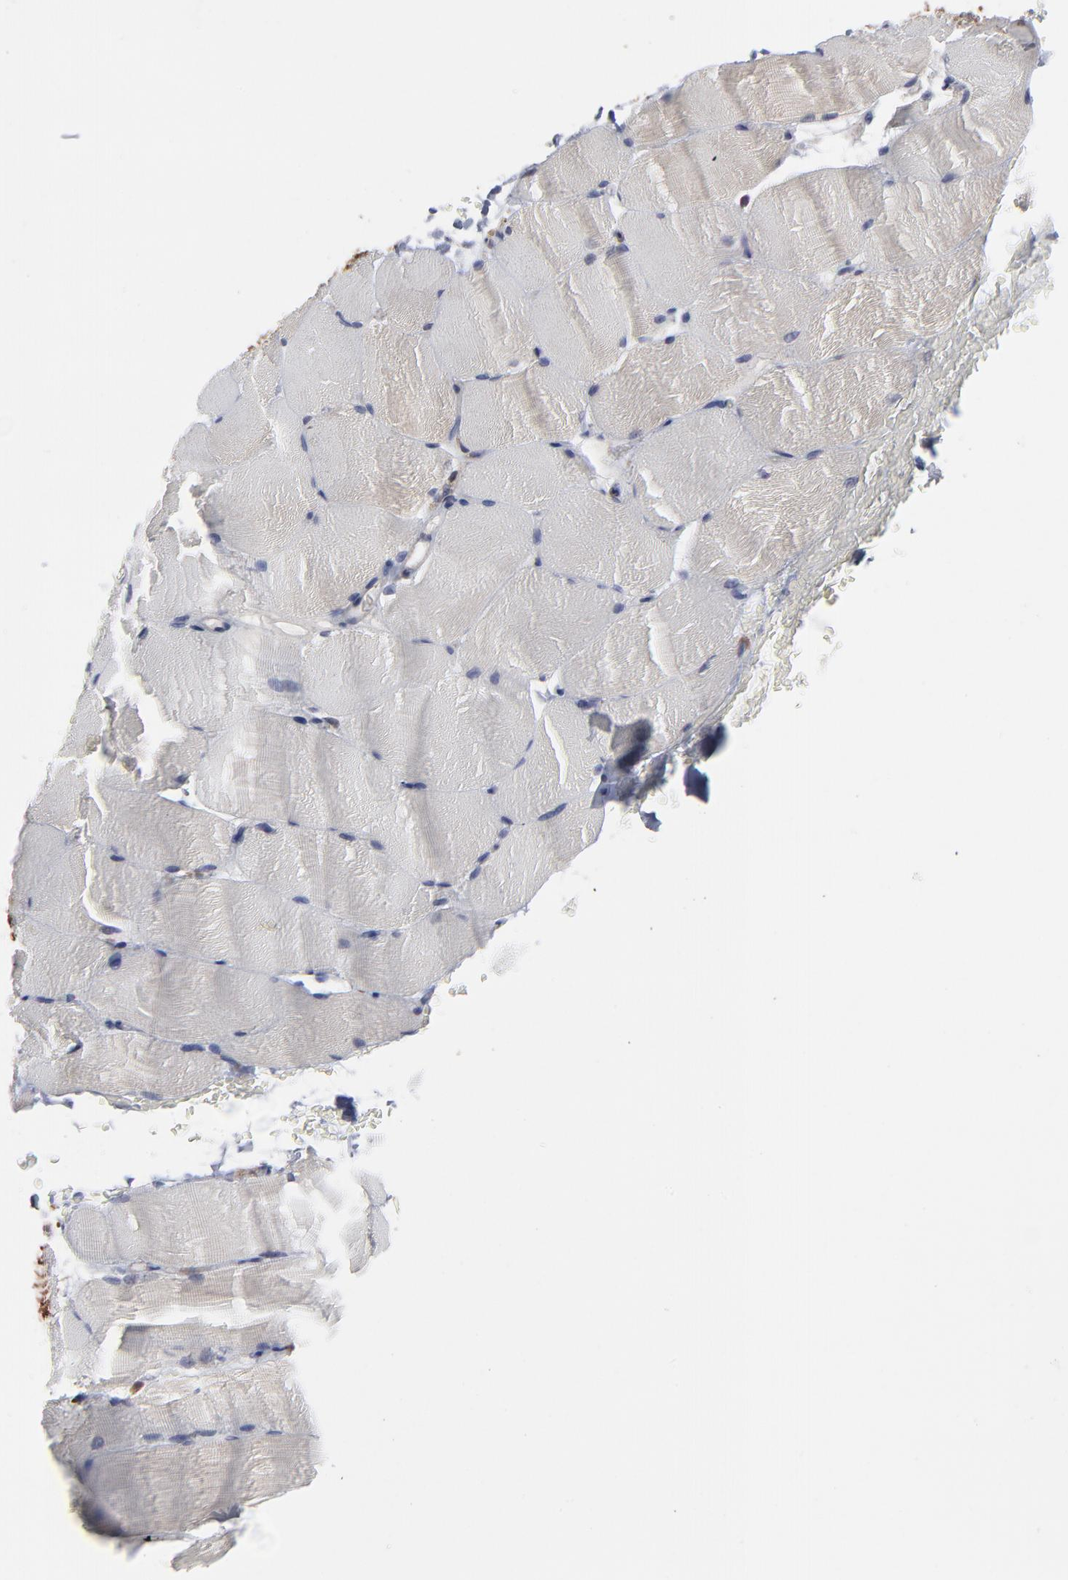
{"staining": {"intensity": "weak", "quantity": ">75%", "location": "cytoplasmic/membranous"}, "tissue": "skeletal muscle", "cell_type": "Myocytes", "image_type": "normal", "snomed": [{"axis": "morphology", "description": "Normal tissue, NOS"}, {"axis": "topography", "description": "Skeletal muscle"}], "caption": "Immunohistochemistry (IHC) of unremarkable human skeletal muscle shows low levels of weak cytoplasmic/membranous expression in about >75% of myocytes. The staining was performed using DAB (3,3'-diaminobenzidine), with brown indicating positive protein expression. Nuclei are stained blue with hematoxylin.", "gene": "MAP2K1", "patient": {"sex": "female", "age": 37}}